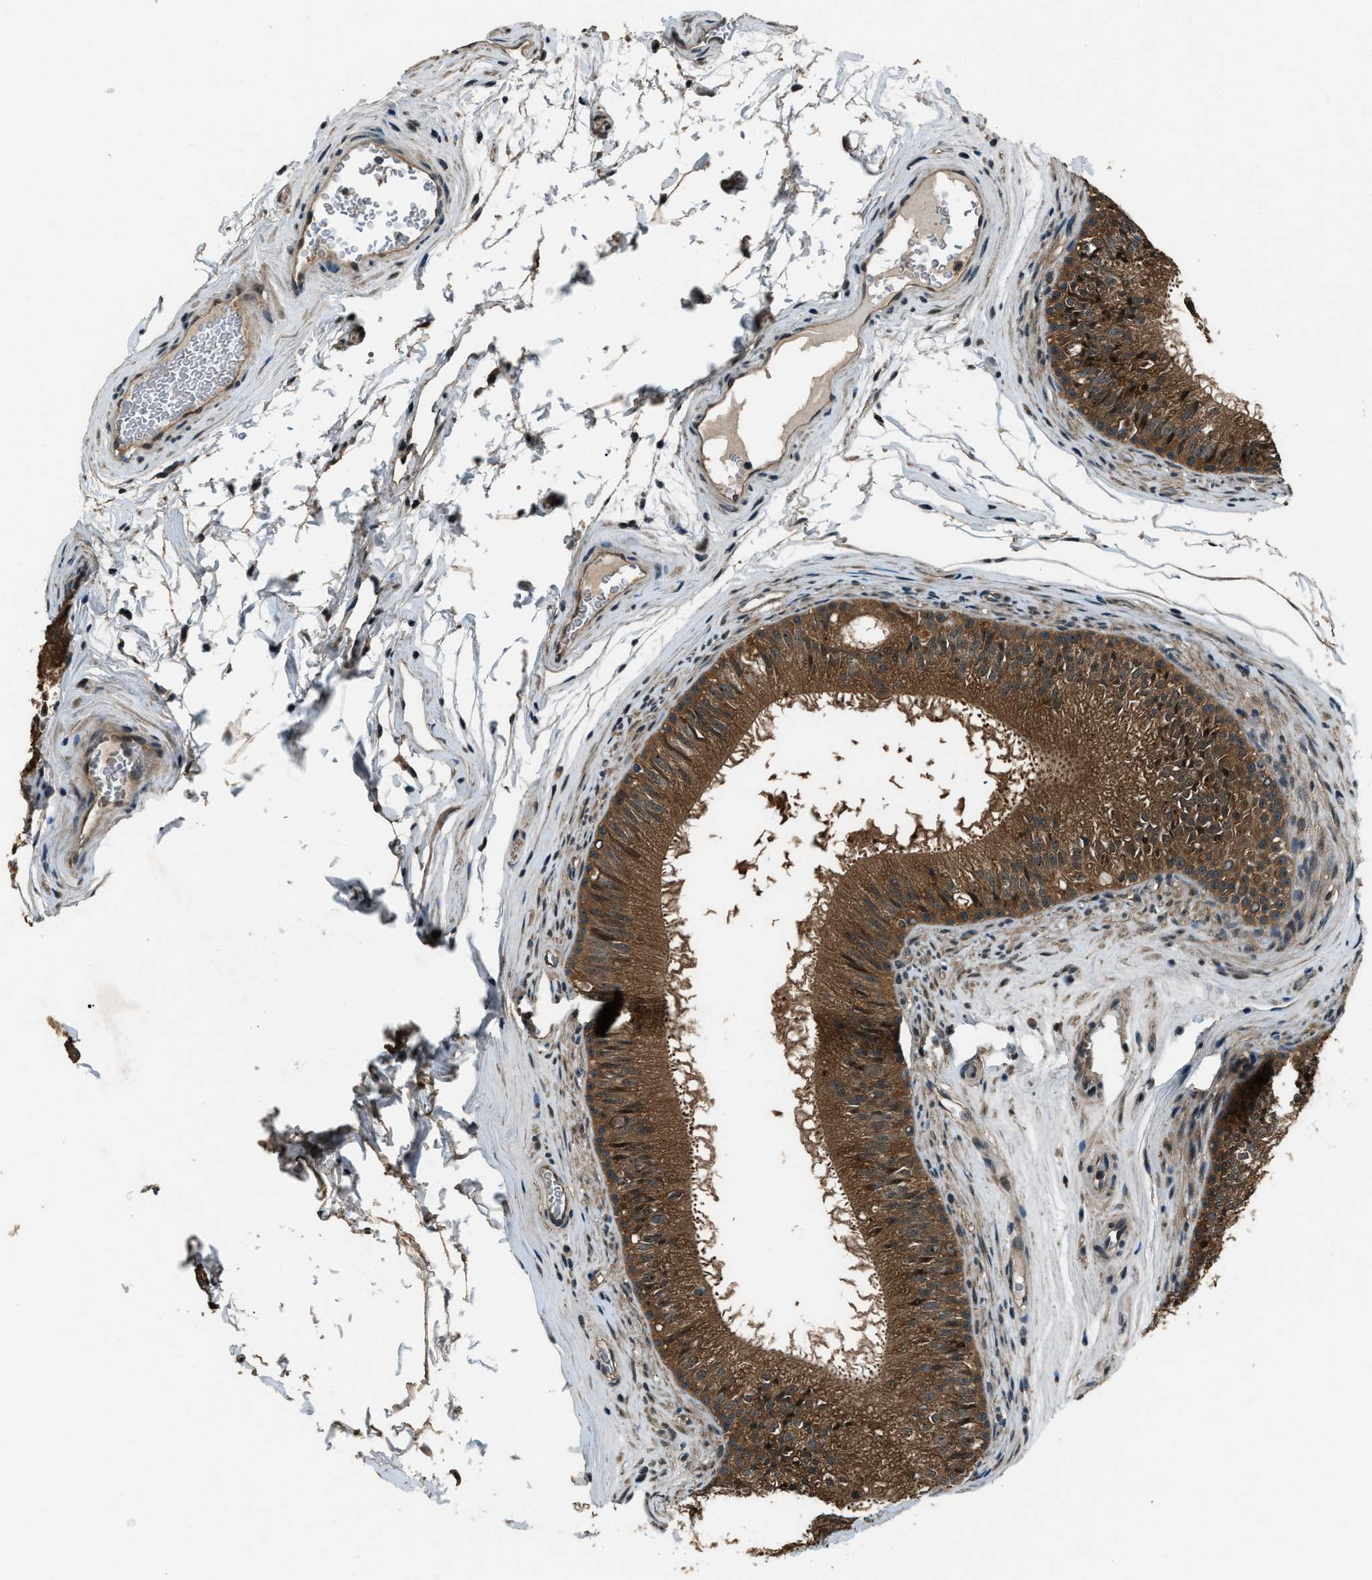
{"staining": {"intensity": "strong", "quantity": ">75%", "location": "cytoplasmic/membranous"}, "tissue": "epididymis", "cell_type": "Glandular cells", "image_type": "normal", "snomed": [{"axis": "morphology", "description": "Normal tissue, NOS"}, {"axis": "topography", "description": "Testis"}, {"axis": "topography", "description": "Epididymis"}], "caption": "DAB immunohistochemical staining of benign epididymis reveals strong cytoplasmic/membranous protein positivity in approximately >75% of glandular cells. The staining was performed using DAB, with brown indicating positive protein expression. Nuclei are stained blue with hematoxylin.", "gene": "NUDCD3", "patient": {"sex": "male", "age": 36}}